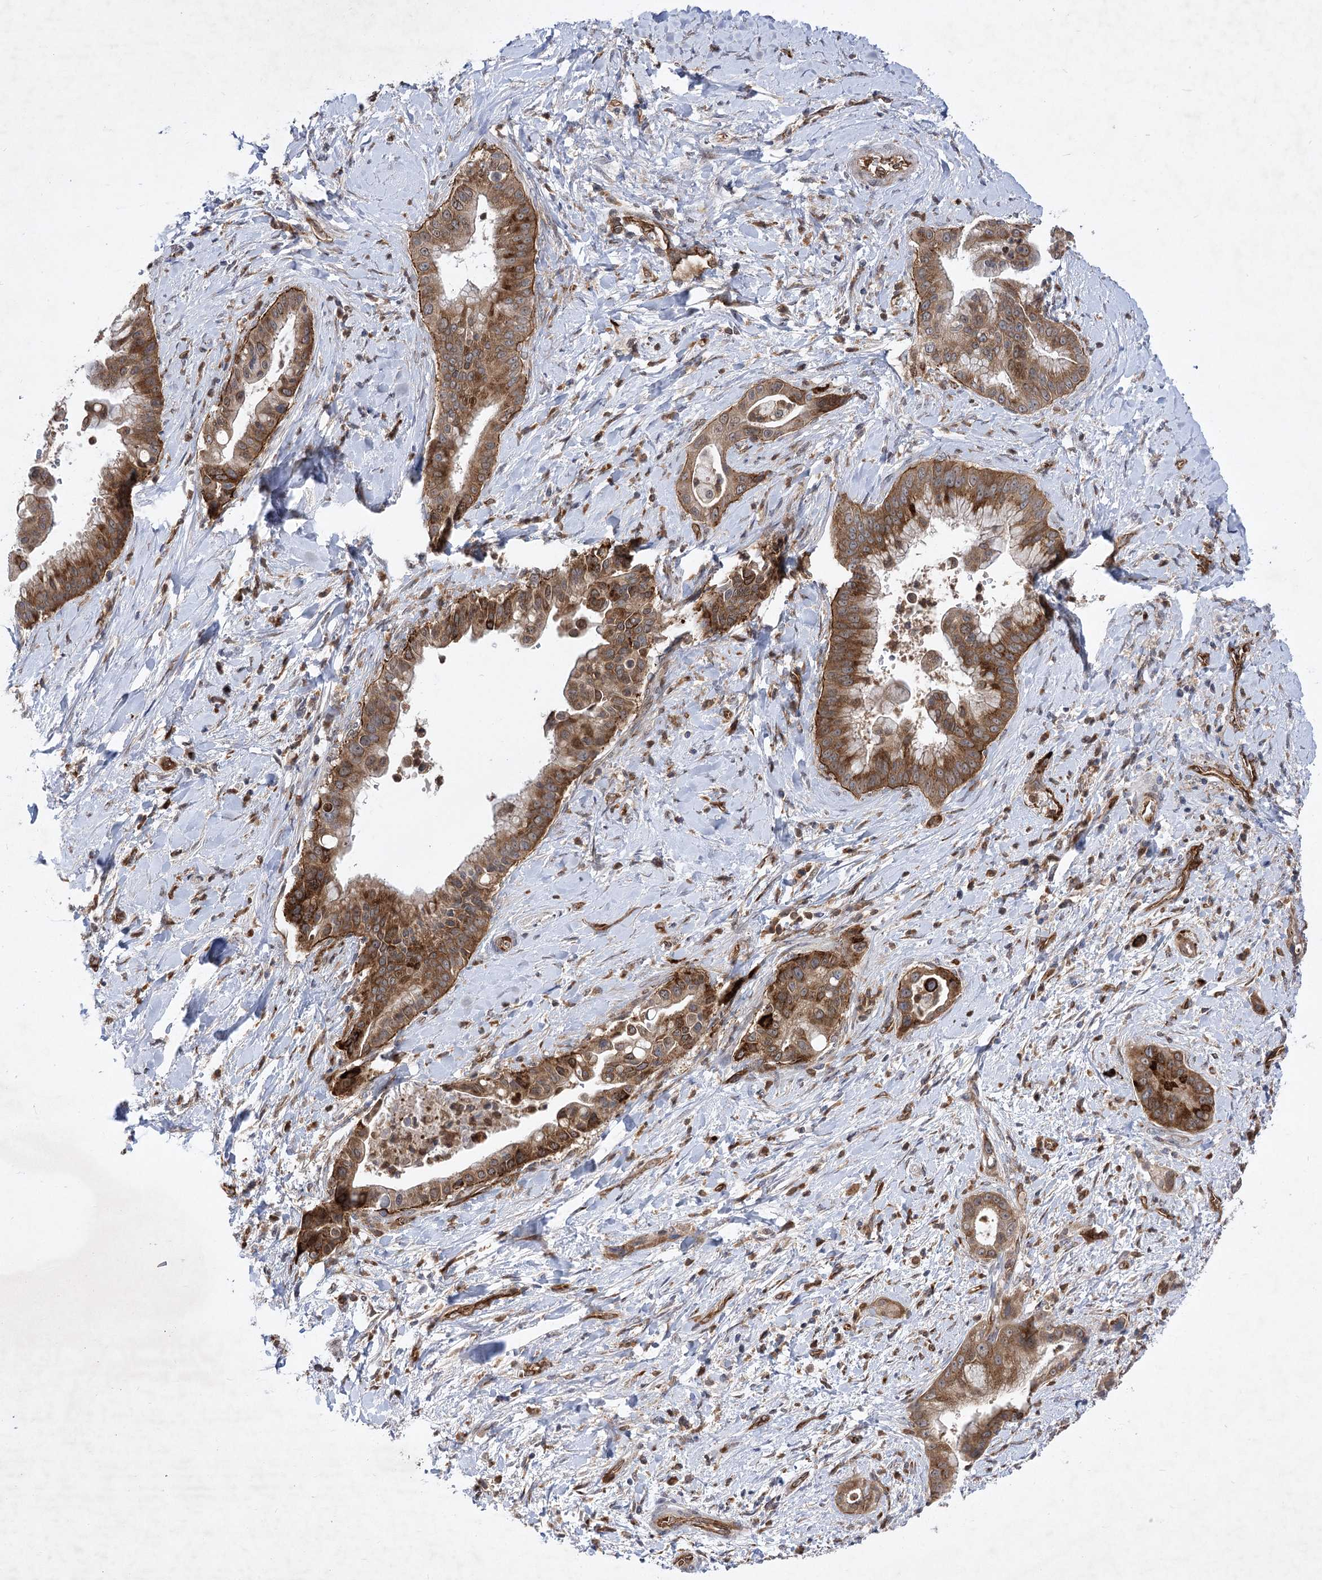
{"staining": {"intensity": "moderate", "quantity": ">75%", "location": "cytoplasmic/membranous"}, "tissue": "liver cancer", "cell_type": "Tumor cells", "image_type": "cancer", "snomed": [{"axis": "morphology", "description": "Cholangiocarcinoma"}, {"axis": "topography", "description": "Liver"}], "caption": "Immunohistochemistry (DAB (3,3'-diaminobenzidine)) staining of human liver cancer (cholangiocarcinoma) exhibits moderate cytoplasmic/membranous protein positivity in about >75% of tumor cells.", "gene": "ARHGAP31", "patient": {"sex": "female", "age": 54}}